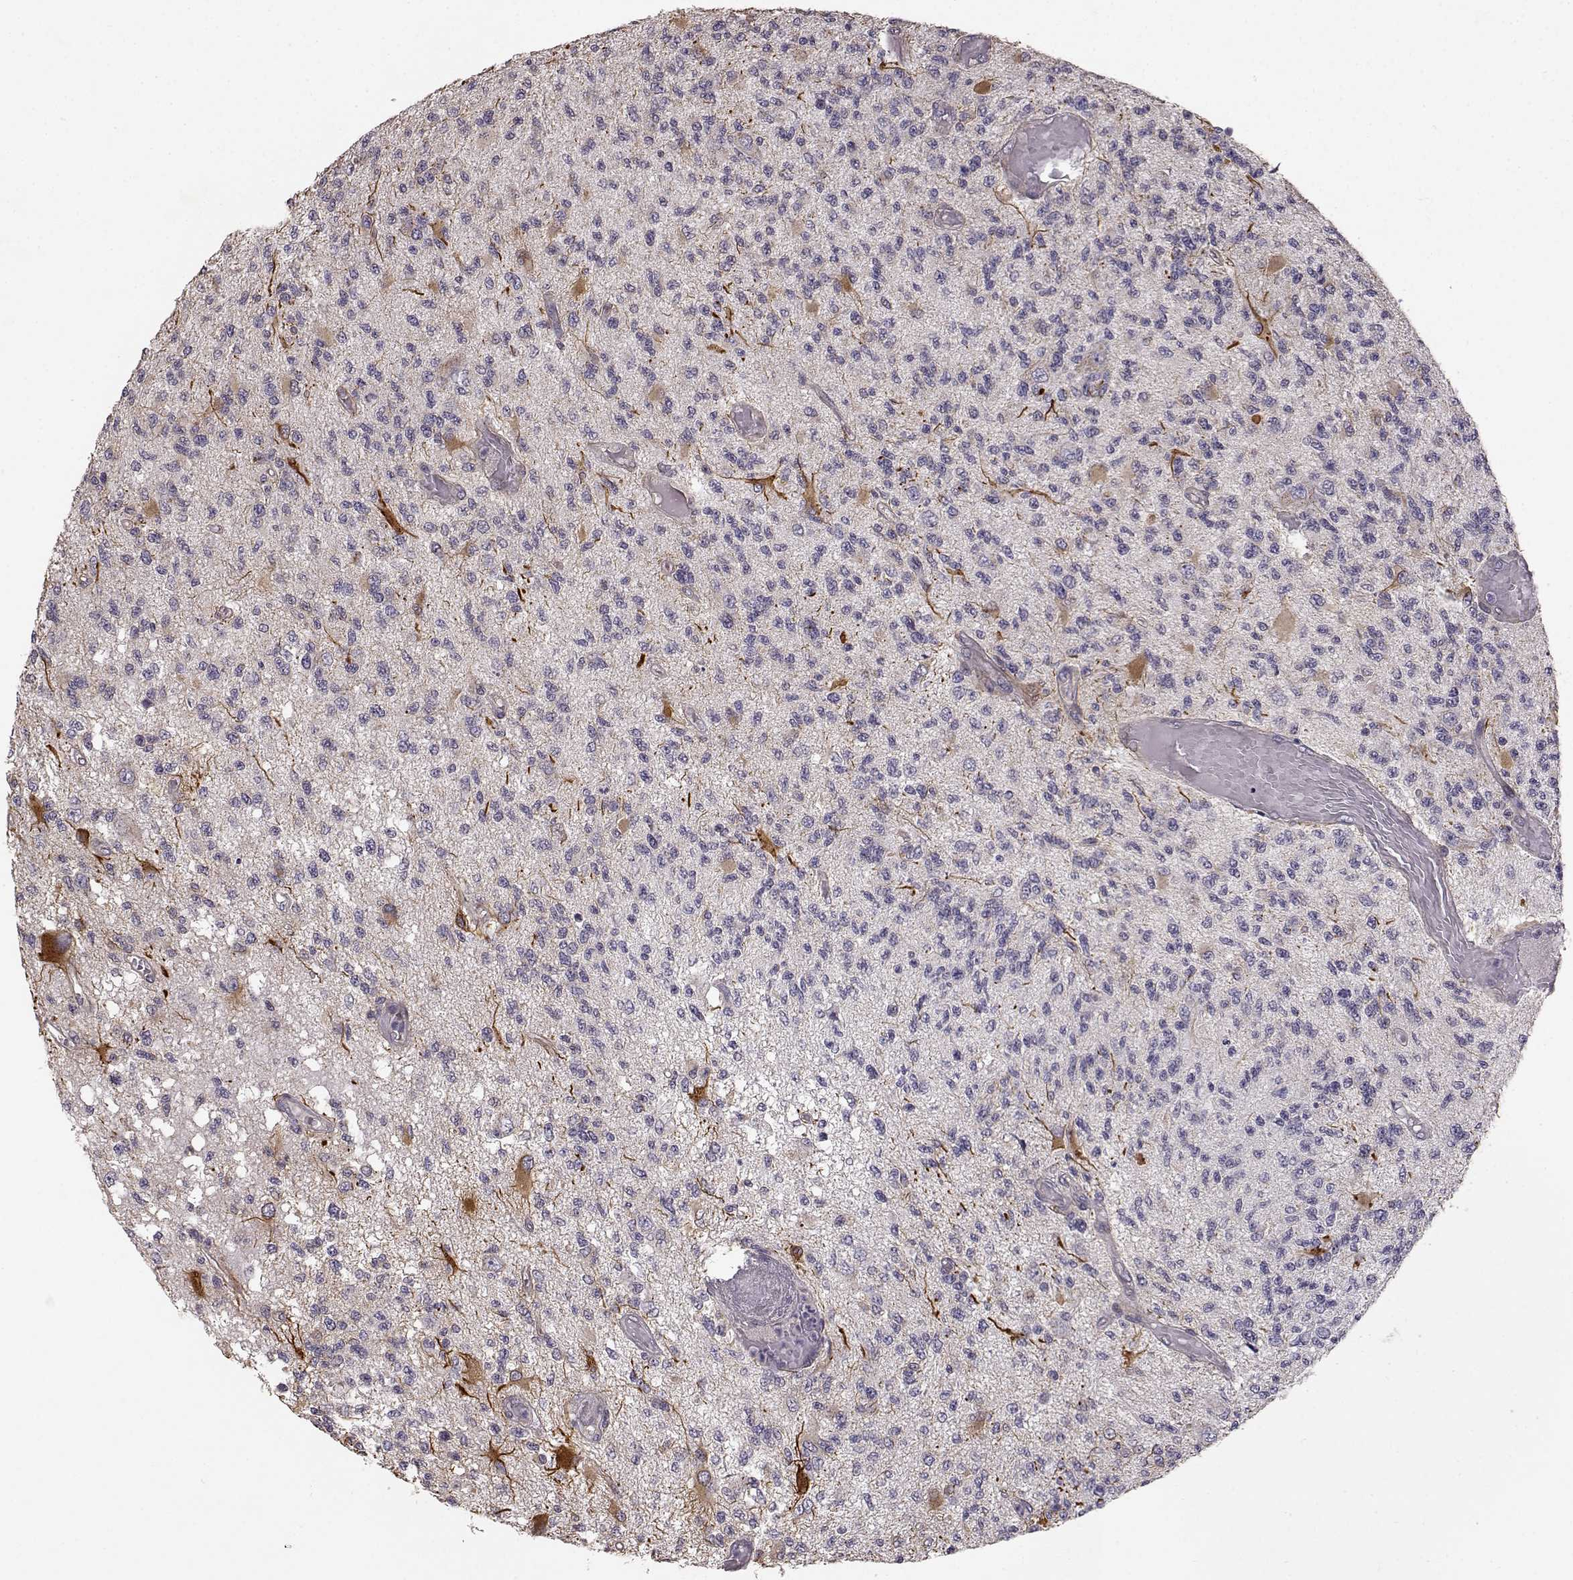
{"staining": {"intensity": "negative", "quantity": "none", "location": "none"}, "tissue": "glioma", "cell_type": "Tumor cells", "image_type": "cancer", "snomed": [{"axis": "morphology", "description": "Glioma, malignant, High grade"}, {"axis": "topography", "description": "Brain"}], "caption": "Glioma was stained to show a protein in brown. There is no significant staining in tumor cells. (IHC, brightfield microscopy, high magnification).", "gene": "ERBB3", "patient": {"sex": "female", "age": 63}}